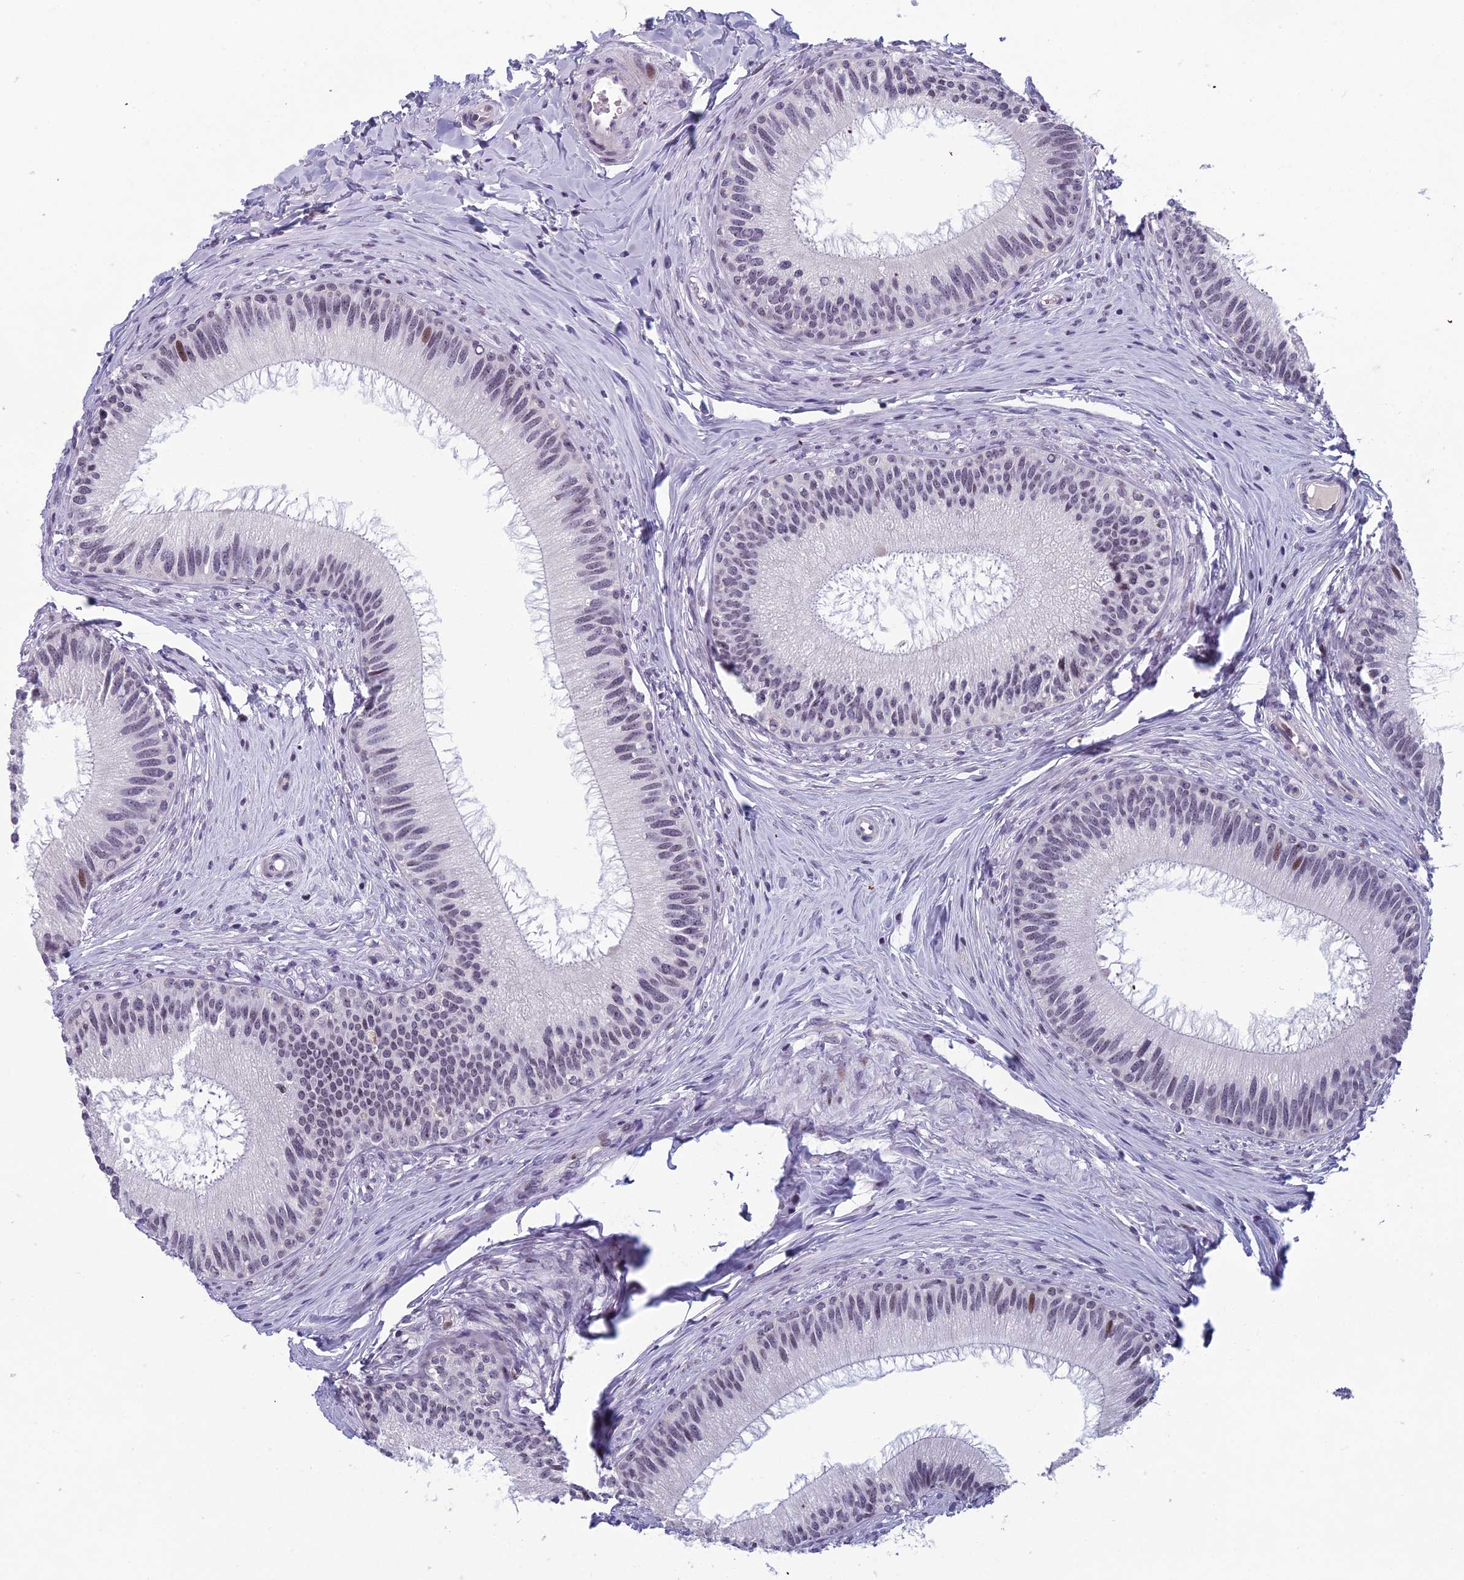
{"staining": {"intensity": "moderate", "quantity": "<25%", "location": "nuclear"}, "tissue": "epididymis", "cell_type": "Glandular cells", "image_type": "normal", "snomed": [{"axis": "morphology", "description": "Normal tissue, NOS"}, {"axis": "topography", "description": "Epididymis"}], "caption": "A micrograph of epididymis stained for a protein reveals moderate nuclear brown staining in glandular cells.", "gene": "RGS17", "patient": {"sex": "male", "age": 27}}